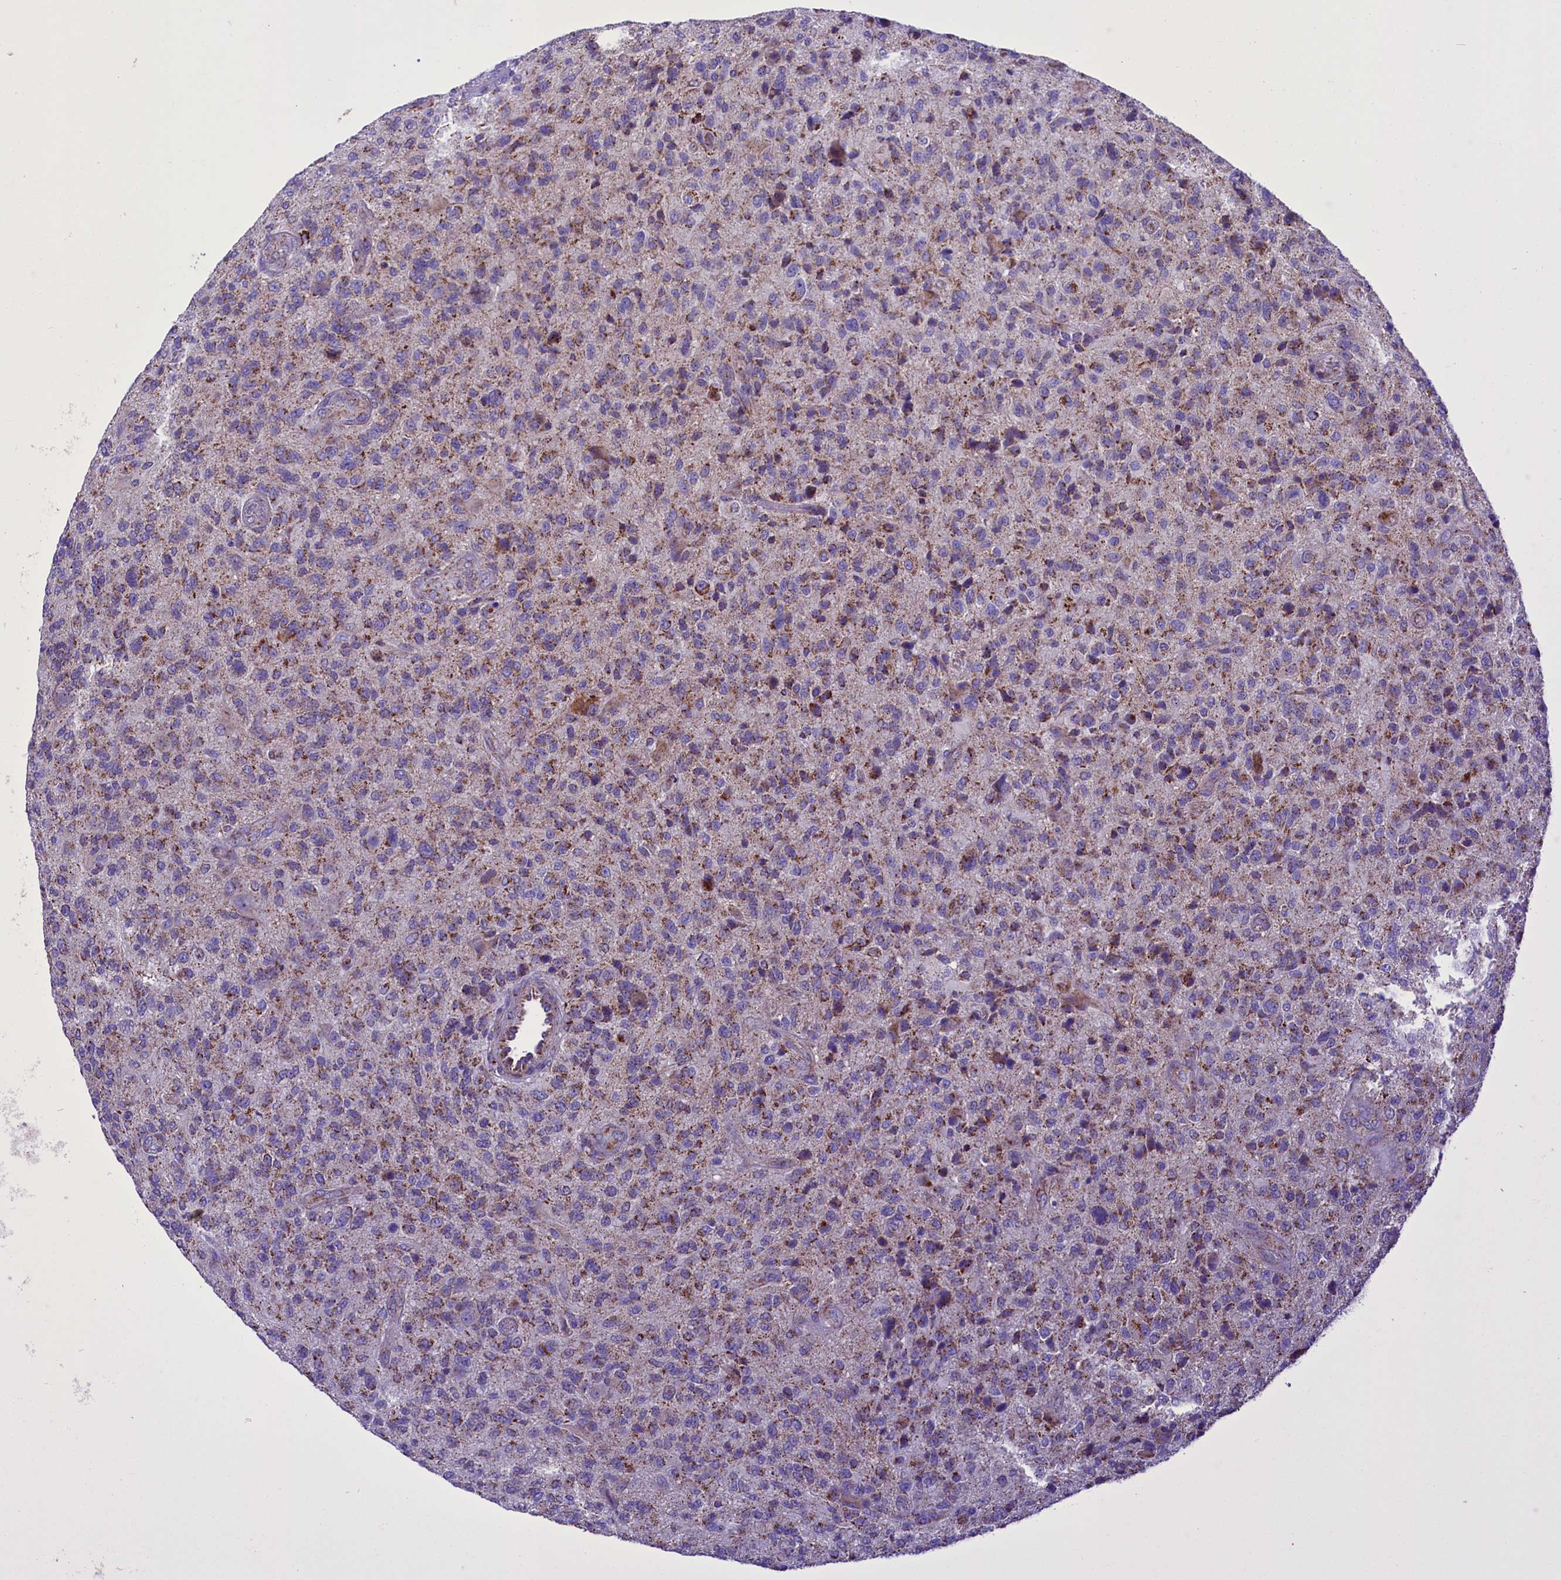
{"staining": {"intensity": "moderate", "quantity": "25%-75%", "location": "cytoplasmic/membranous"}, "tissue": "glioma", "cell_type": "Tumor cells", "image_type": "cancer", "snomed": [{"axis": "morphology", "description": "Glioma, malignant, High grade"}, {"axis": "topography", "description": "Brain"}], "caption": "Tumor cells exhibit medium levels of moderate cytoplasmic/membranous expression in approximately 25%-75% of cells in malignant glioma (high-grade). The staining was performed using DAB to visualize the protein expression in brown, while the nuclei were stained in blue with hematoxylin (Magnification: 20x).", "gene": "ICA1L", "patient": {"sex": "male", "age": 47}}